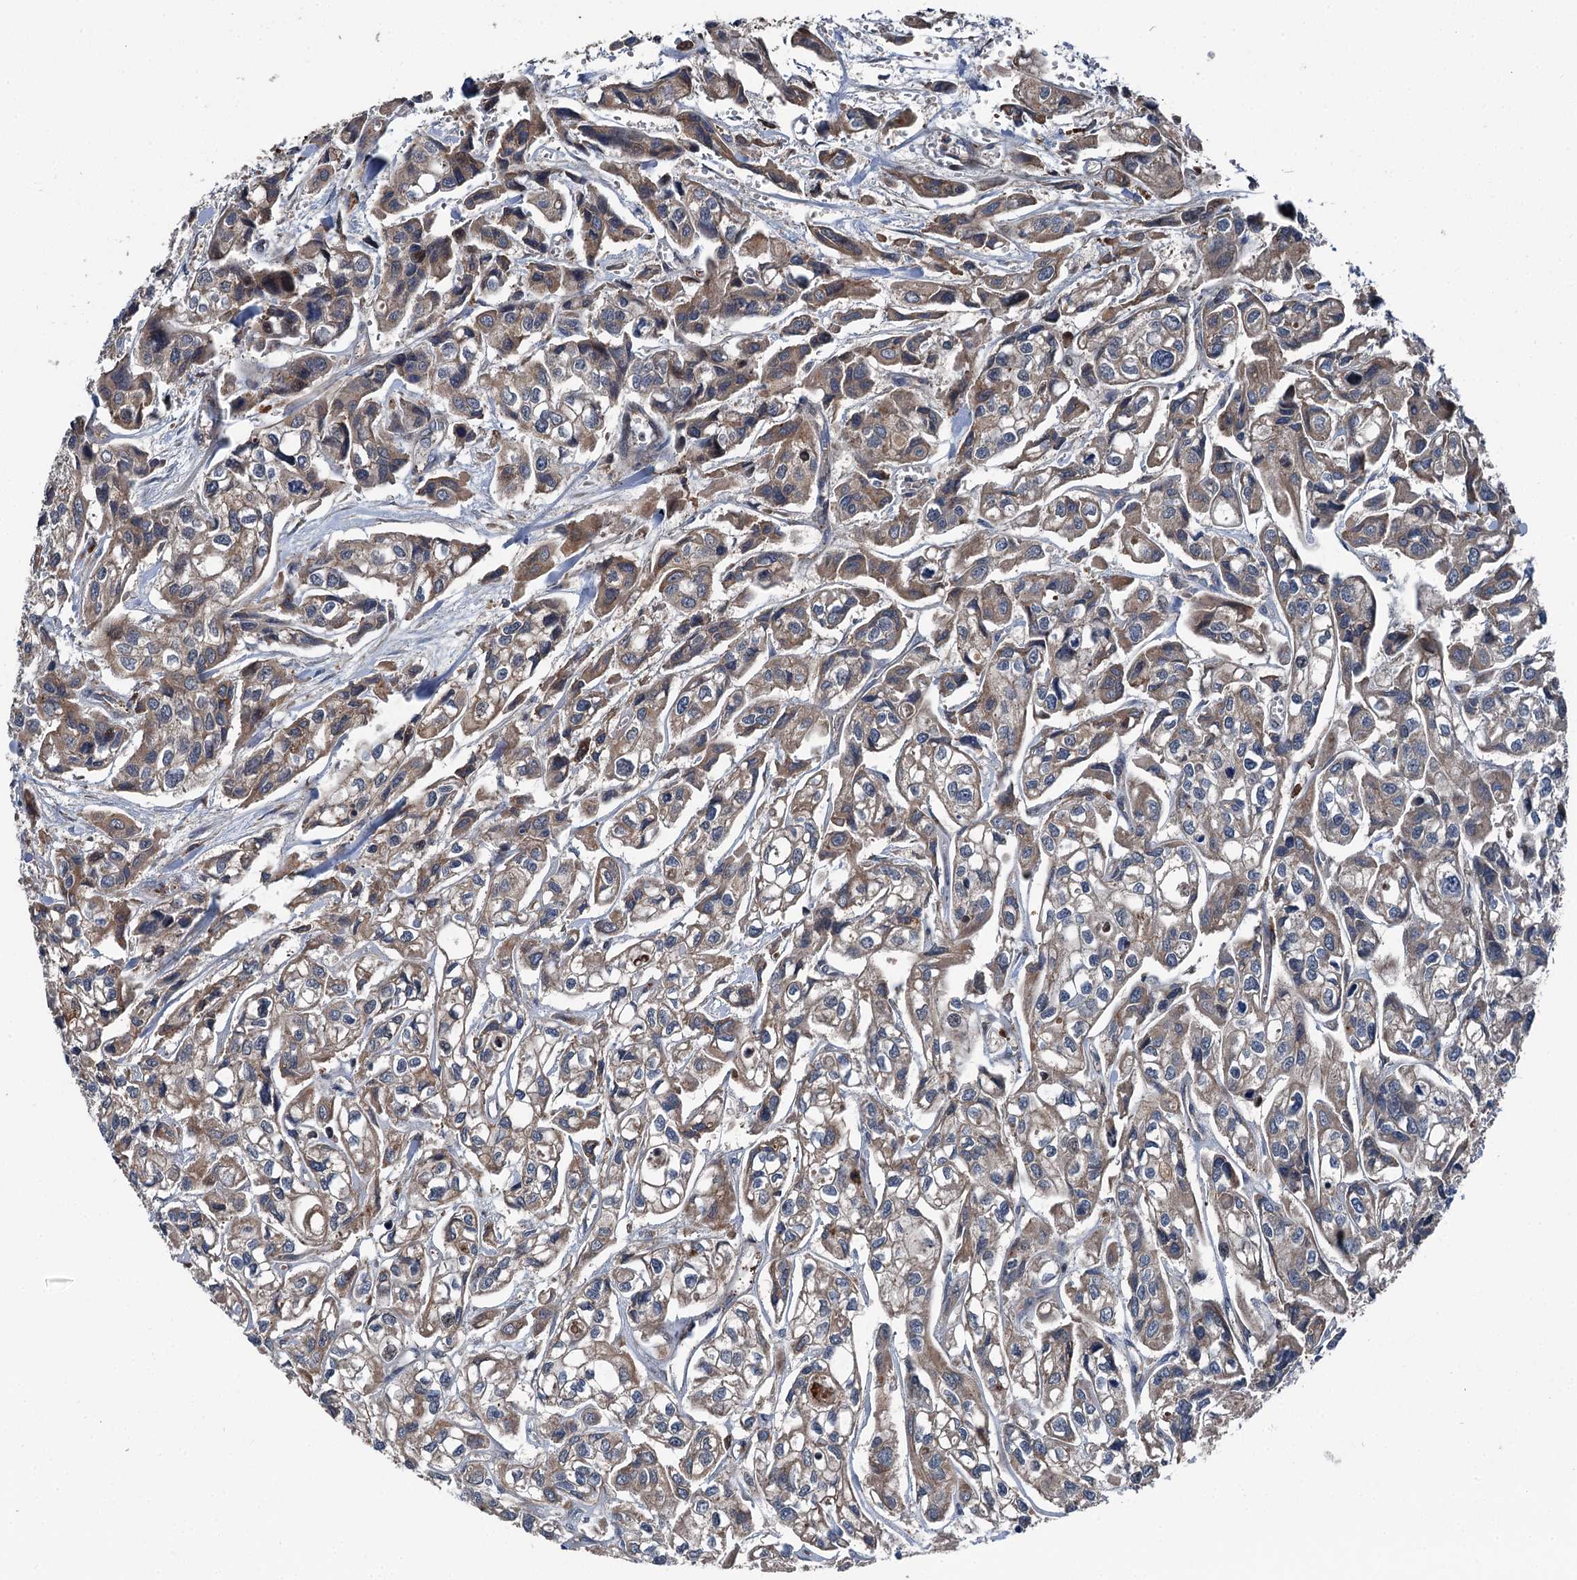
{"staining": {"intensity": "weak", "quantity": ">75%", "location": "cytoplasmic/membranous"}, "tissue": "urothelial cancer", "cell_type": "Tumor cells", "image_type": "cancer", "snomed": [{"axis": "morphology", "description": "Urothelial carcinoma, High grade"}, {"axis": "topography", "description": "Urinary bladder"}], "caption": "Weak cytoplasmic/membranous staining for a protein is identified in about >75% of tumor cells of high-grade urothelial carcinoma using IHC.", "gene": "POLR1D", "patient": {"sex": "male", "age": 67}}